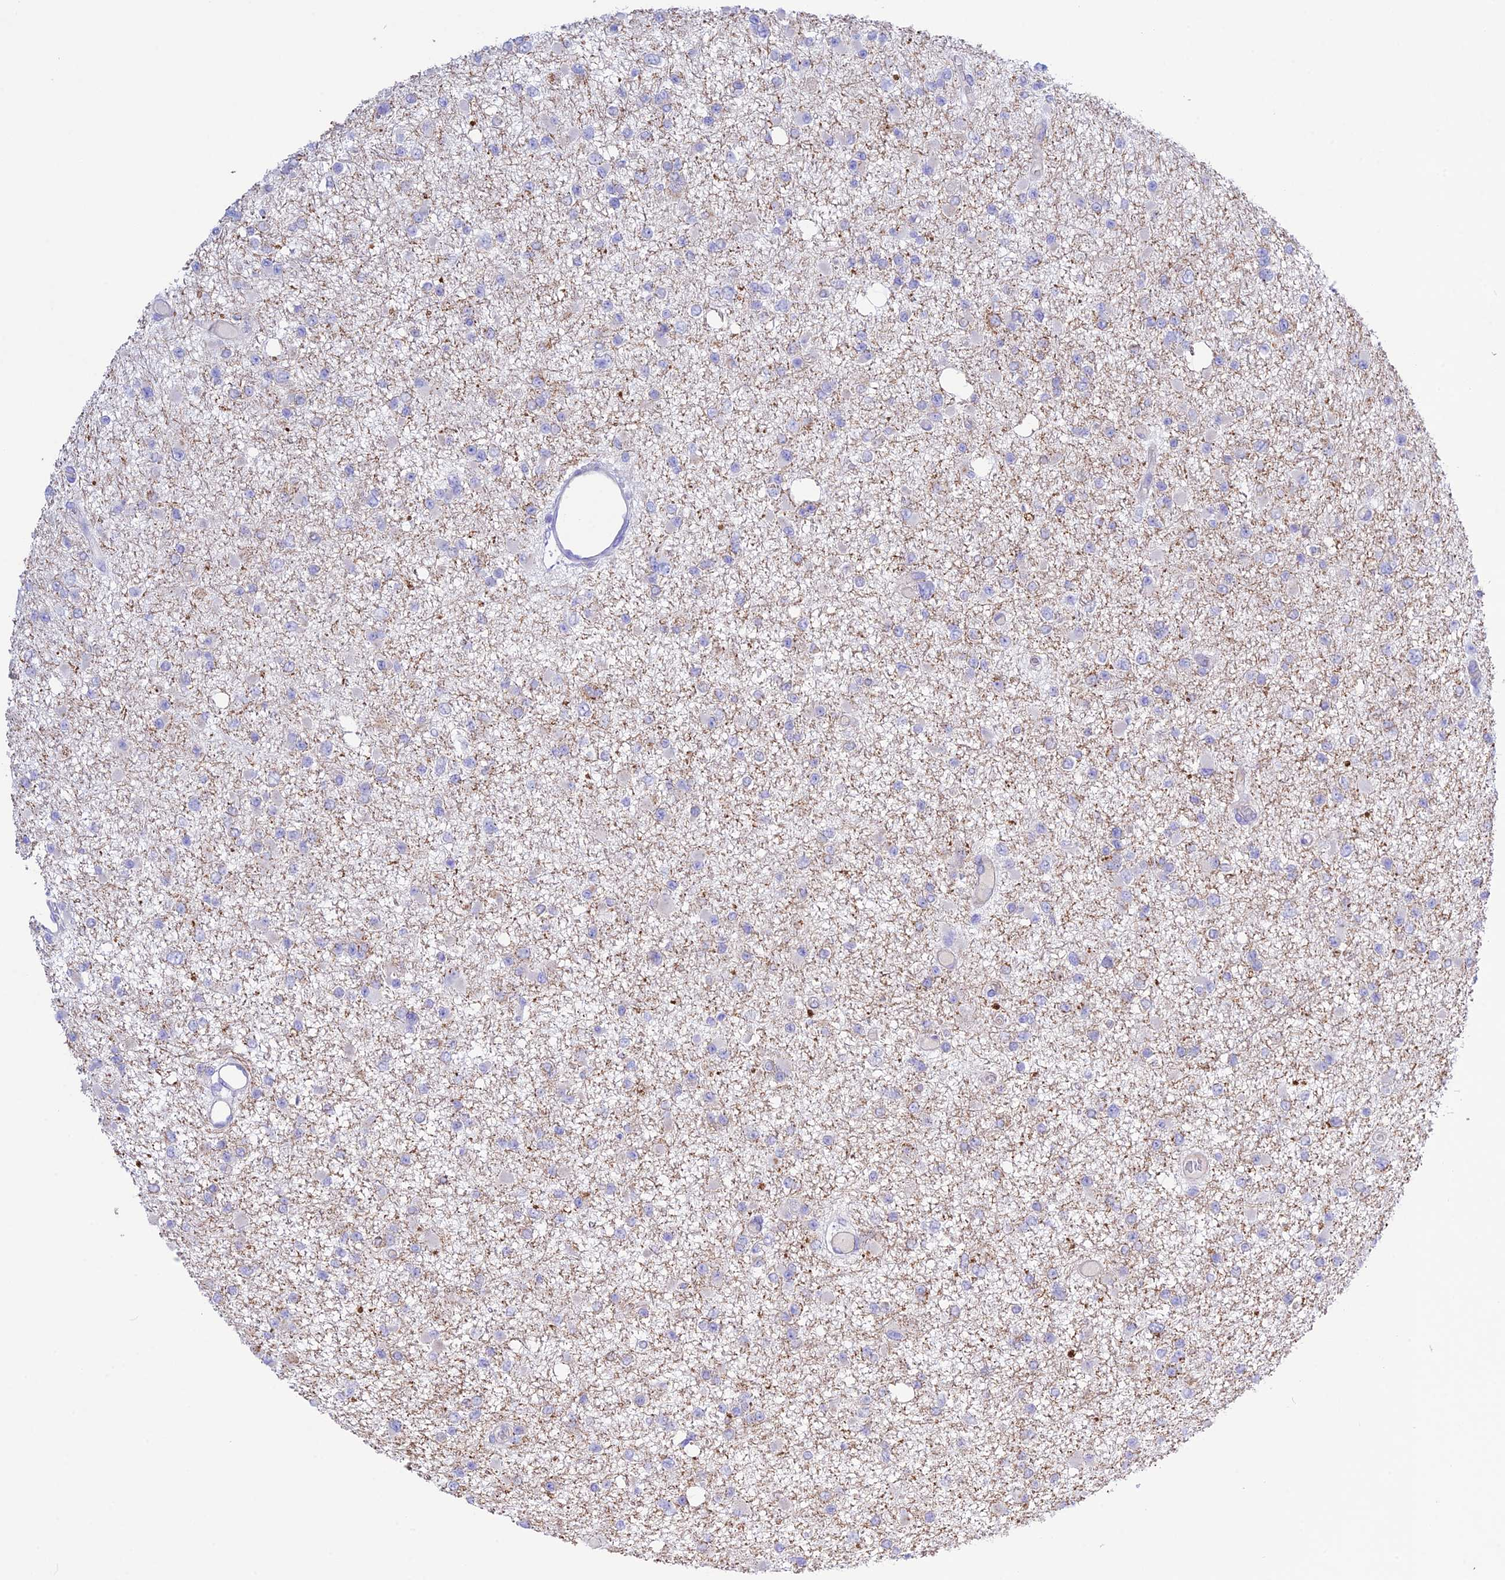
{"staining": {"intensity": "negative", "quantity": "none", "location": "none"}, "tissue": "glioma", "cell_type": "Tumor cells", "image_type": "cancer", "snomed": [{"axis": "morphology", "description": "Glioma, malignant, Low grade"}, {"axis": "topography", "description": "Brain"}], "caption": "Tumor cells show no significant protein positivity in glioma. Nuclei are stained in blue.", "gene": "CHSY3", "patient": {"sex": "female", "age": 22}}